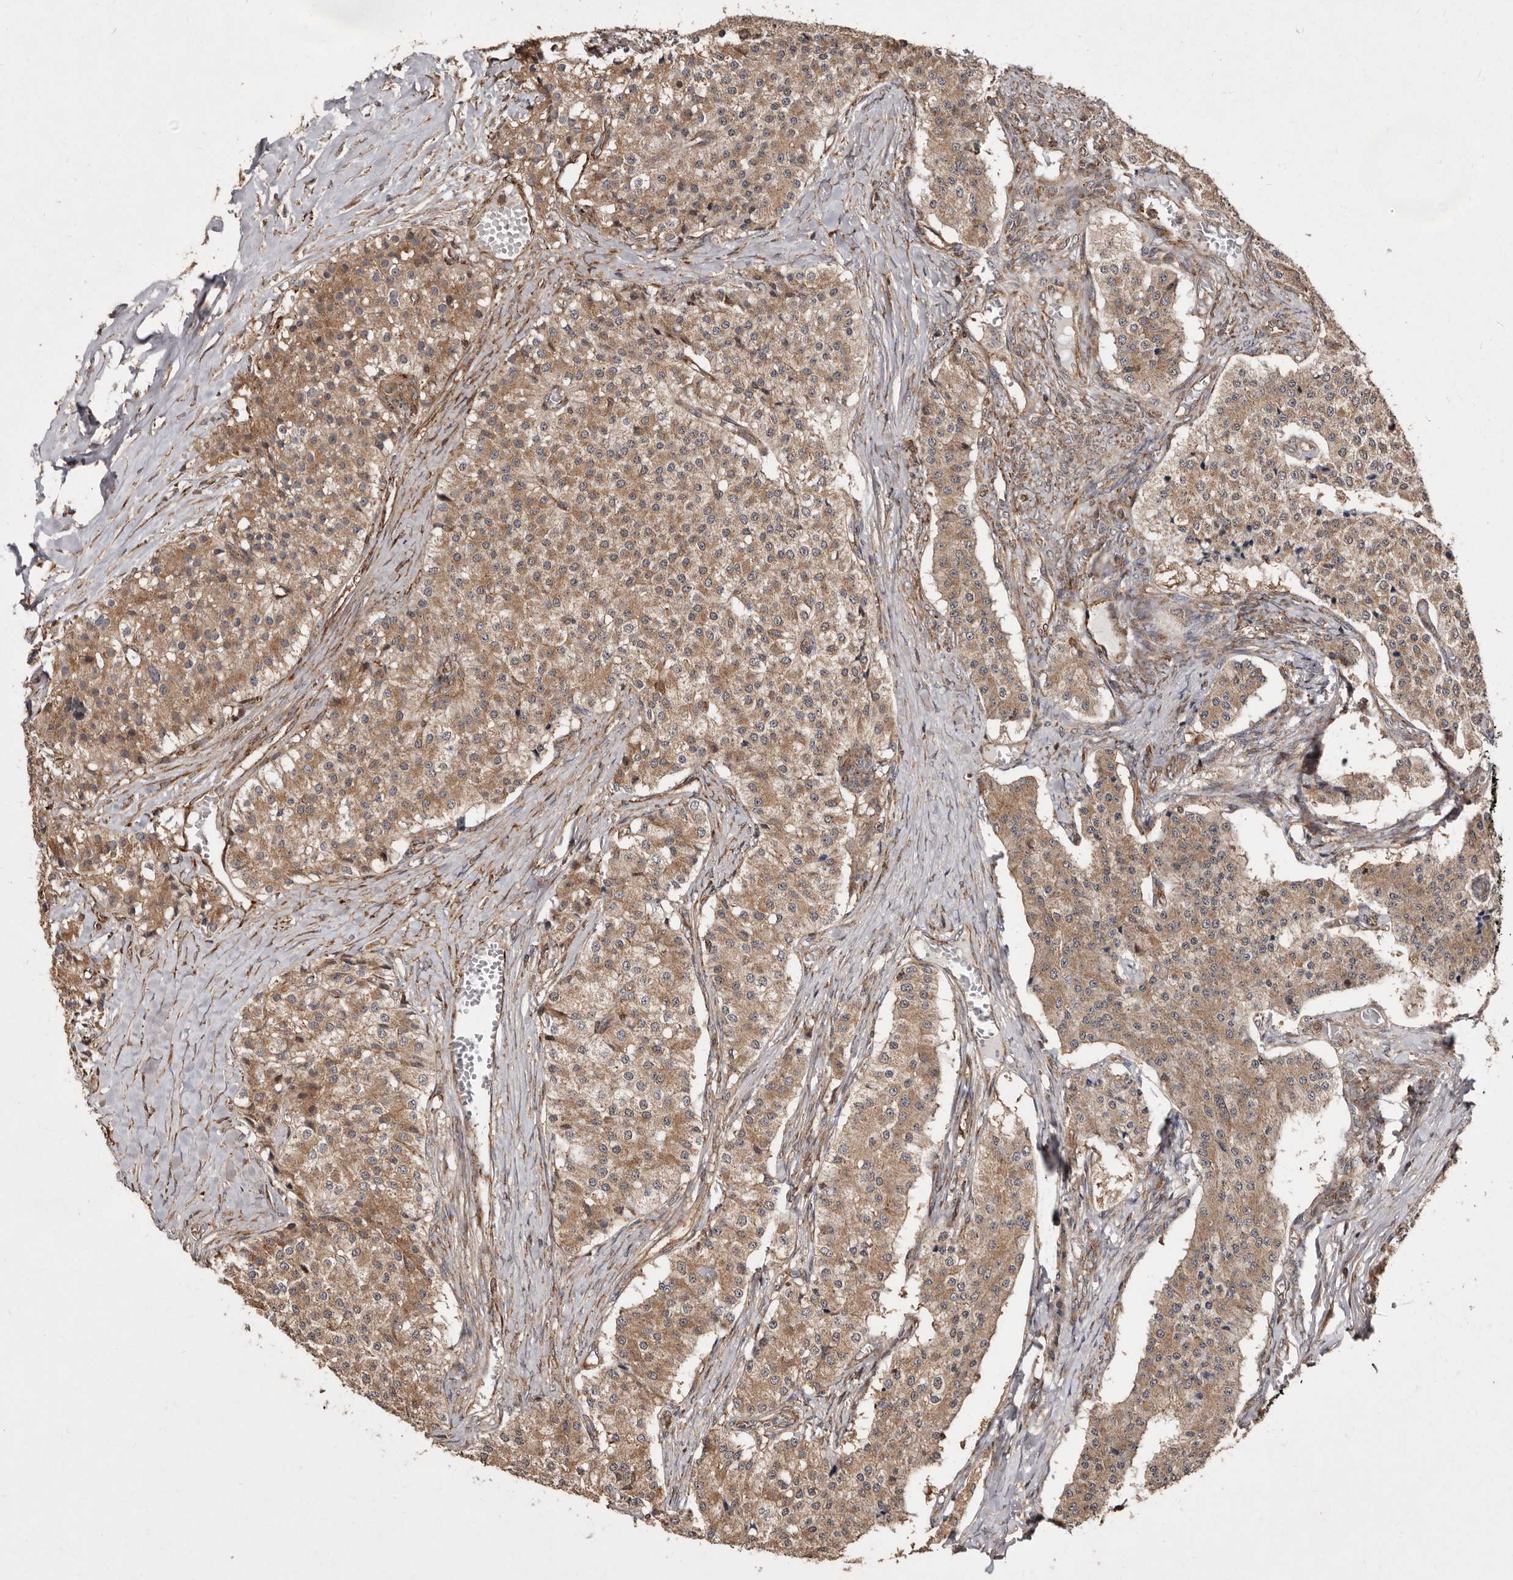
{"staining": {"intensity": "moderate", "quantity": ">75%", "location": "cytoplasmic/membranous"}, "tissue": "carcinoid", "cell_type": "Tumor cells", "image_type": "cancer", "snomed": [{"axis": "morphology", "description": "Carcinoid, malignant, NOS"}, {"axis": "topography", "description": "Colon"}], "caption": "Immunohistochemistry (IHC) histopathology image of human carcinoid (malignant) stained for a protein (brown), which reveals medium levels of moderate cytoplasmic/membranous expression in approximately >75% of tumor cells.", "gene": "FLAD1", "patient": {"sex": "female", "age": 52}}